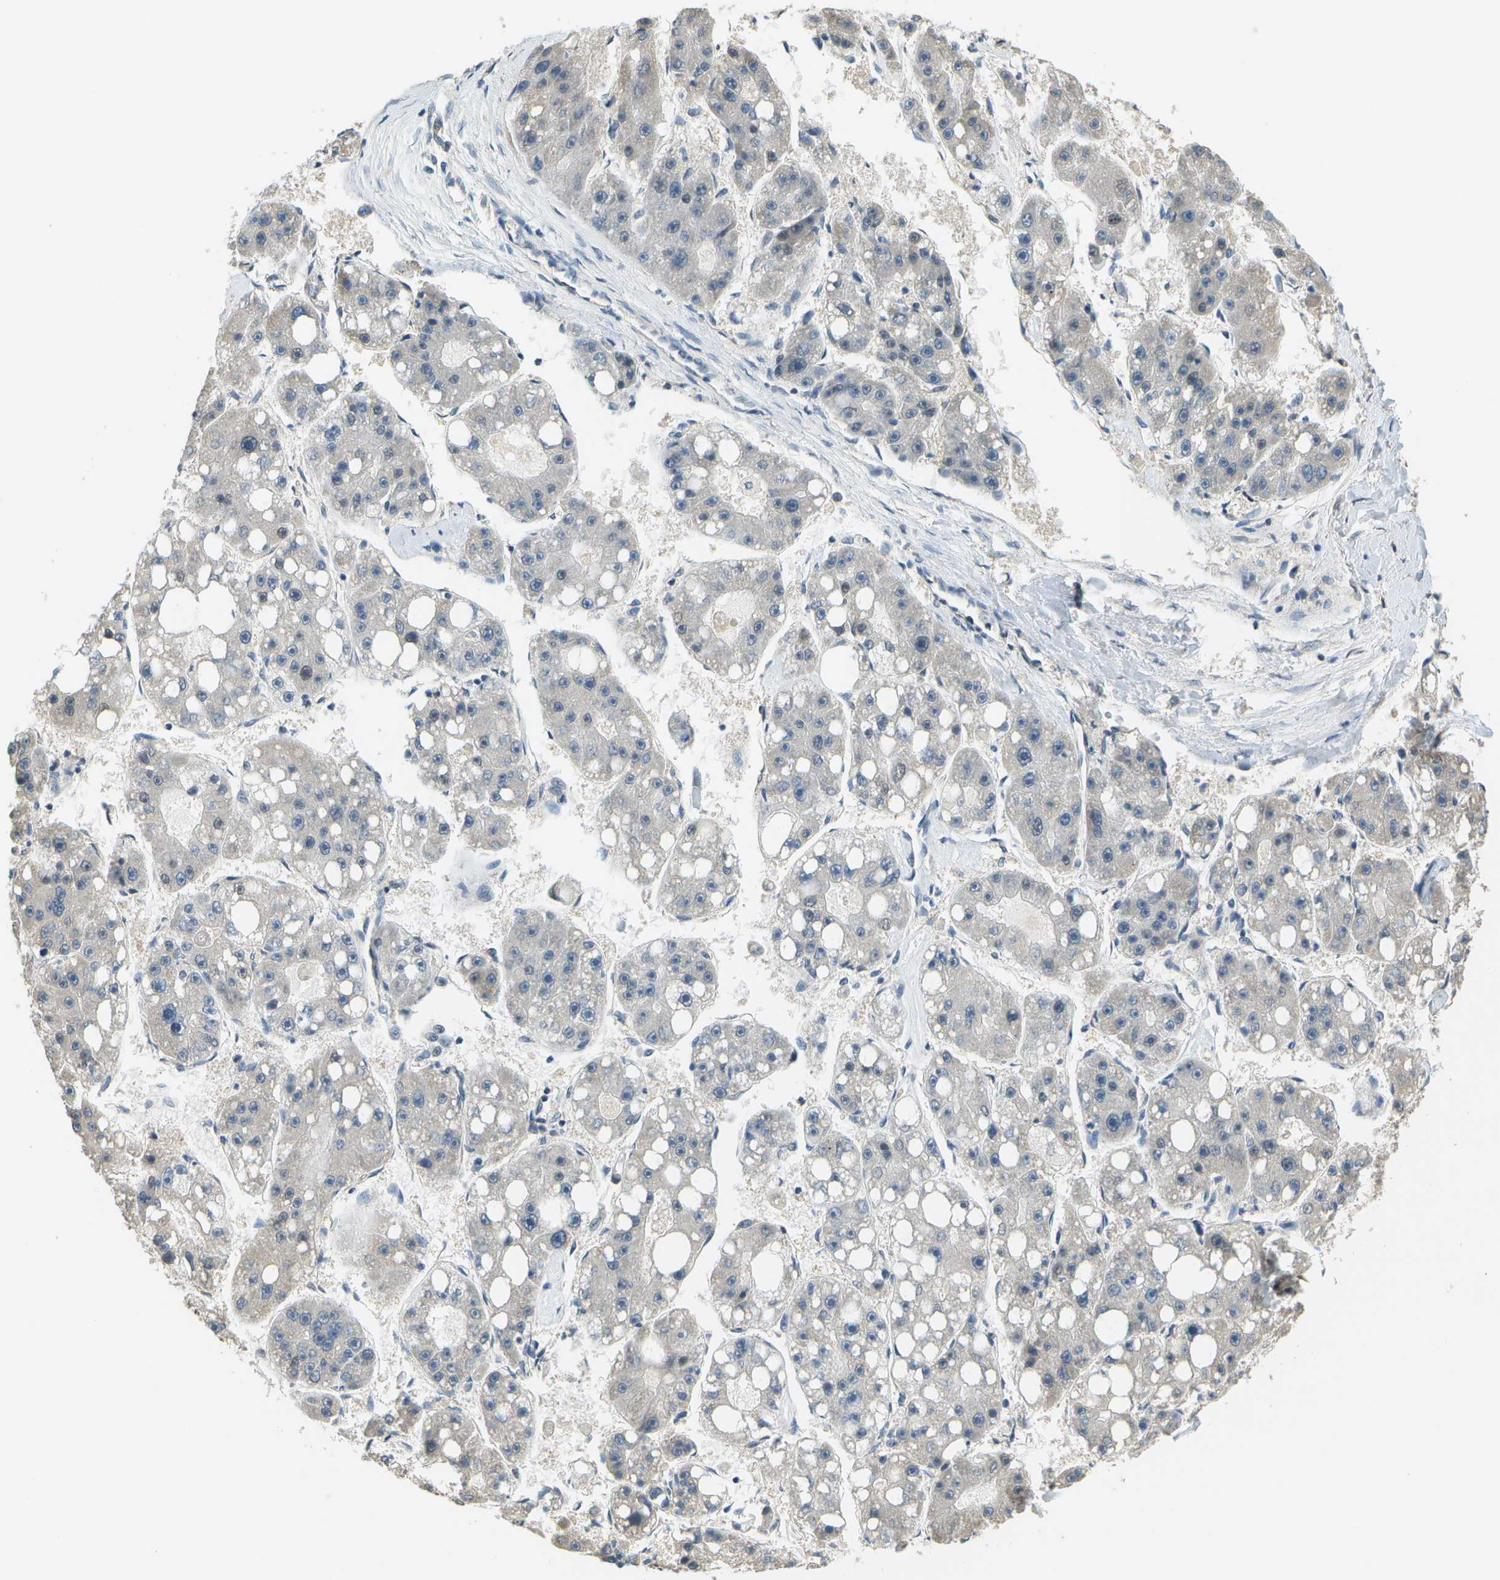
{"staining": {"intensity": "negative", "quantity": "none", "location": "none"}, "tissue": "liver cancer", "cell_type": "Tumor cells", "image_type": "cancer", "snomed": [{"axis": "morphology", "description": "Carcinoma, Hepatocellular, NOS"}, {"axis": "topography", "description": "Liver"}], "caption": "Immunohistochemistry (IHC) micrograph of neoplastic tissue: liver cancer stained with DAB shows no significant protein expression in tumor cells.", "gene": "ABL2", "patient": {"sex": "female", "age": 61}}